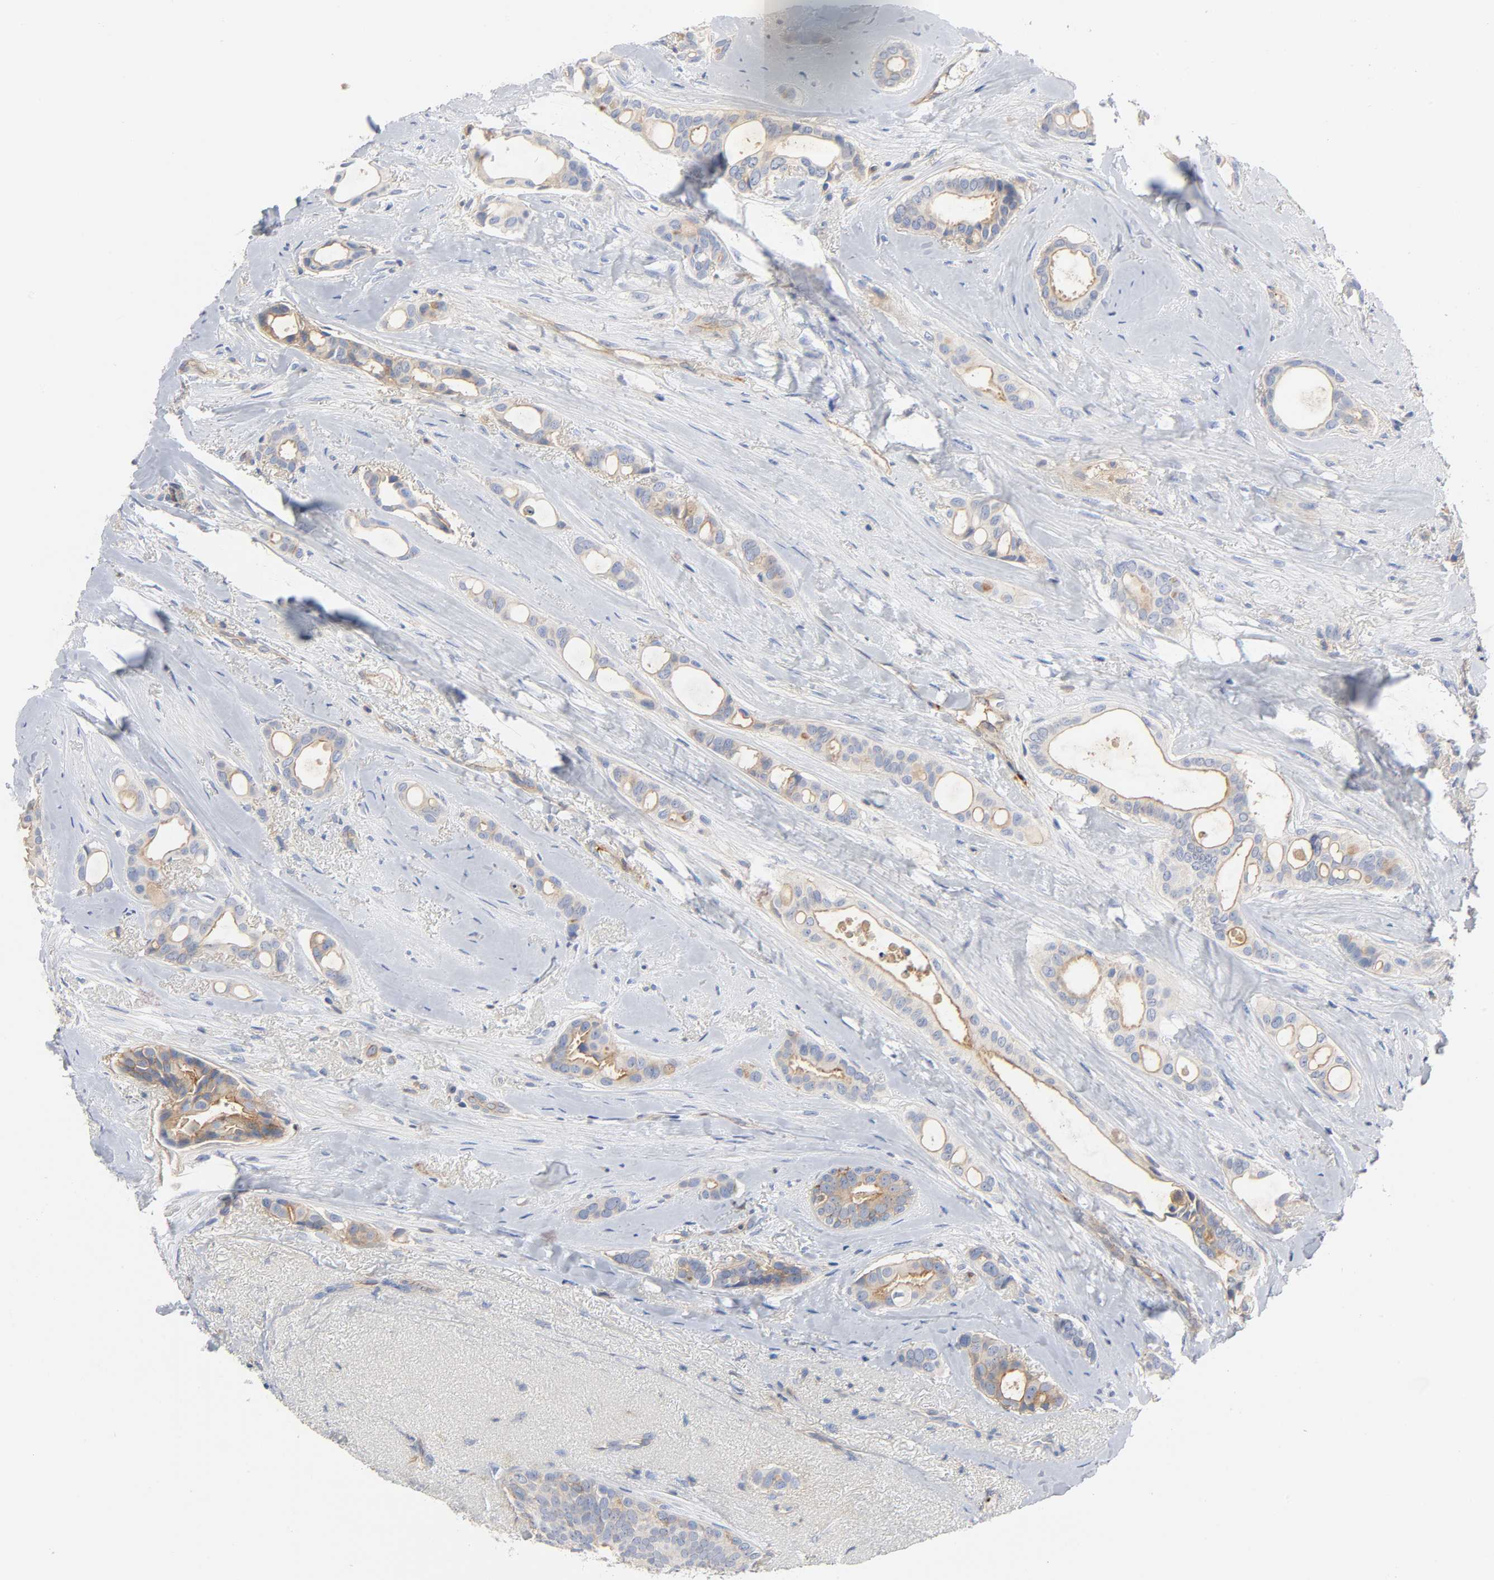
{"staining": {"intensity": "weak", "quantity": ">75%", "location": "cytoplasmic/membranous"}, "tissue": "breast cancer", "cell_type": "Tumor cells", "image_type": "cancer", "snomed": [{"axis": "morphology", "description": "Duct carcinoma"}, {"axis": "topography", "description": "Breast"}], "caption": "IHC micrograph of neoplastic tissue: human intraductal carcinoma (breast) stained using immunohistochemistry exhibits low levels of weak protein expression localized specifically in the cytoplasmic/membranous of tumor cells, appearing as a cytoplasmic/membranous brown color.", "gene": "SRC", "patient": {"sex": "female", "age": 54}}